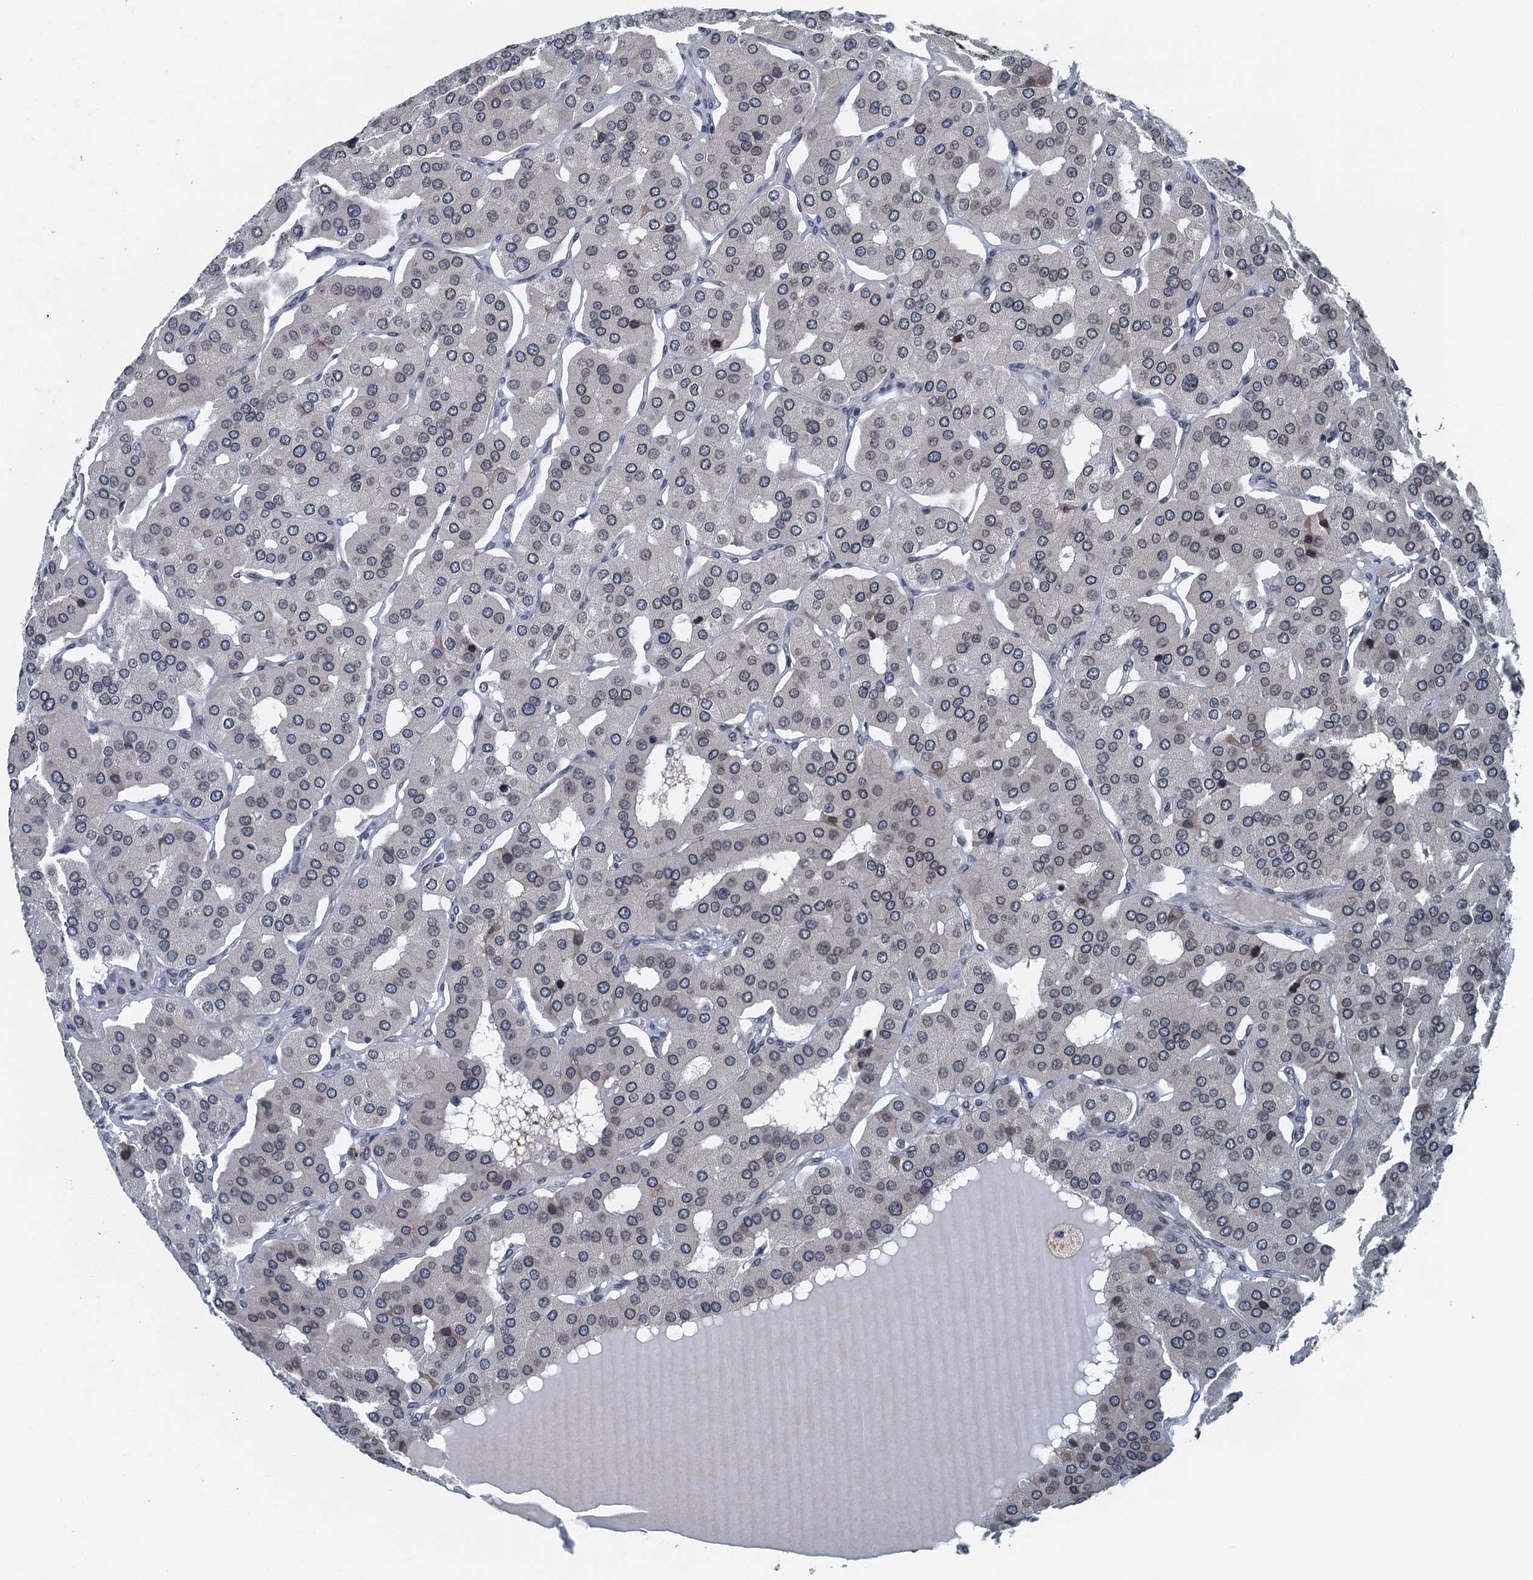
{"staining": {"intensity": "weak", "quantity": ">75%", "location": "cytoplasmic/membranous,nuclear"}, "tissue": "parathyroid gland", "cell_type": "Glandular cells", "image_type": "normal", "snomed": [{"axis": "morphology", "description": "Normal tissue, NOS"}, {"axis": "morphology", "description": "Adenoma, NOS"}, {"axis": "topography", "description": "Parathyroid gland"}], "caption": "DAB (3,3'-diaminobenzidine) immunohistochemical staining of normal parathyroid gland demonstrates weak cytoplasmic/membranous,nuclear protein expression in approximately >75% of glandular cells.", "gene": "CCDC34", "patient": {"sex": "female", "age": 86}}